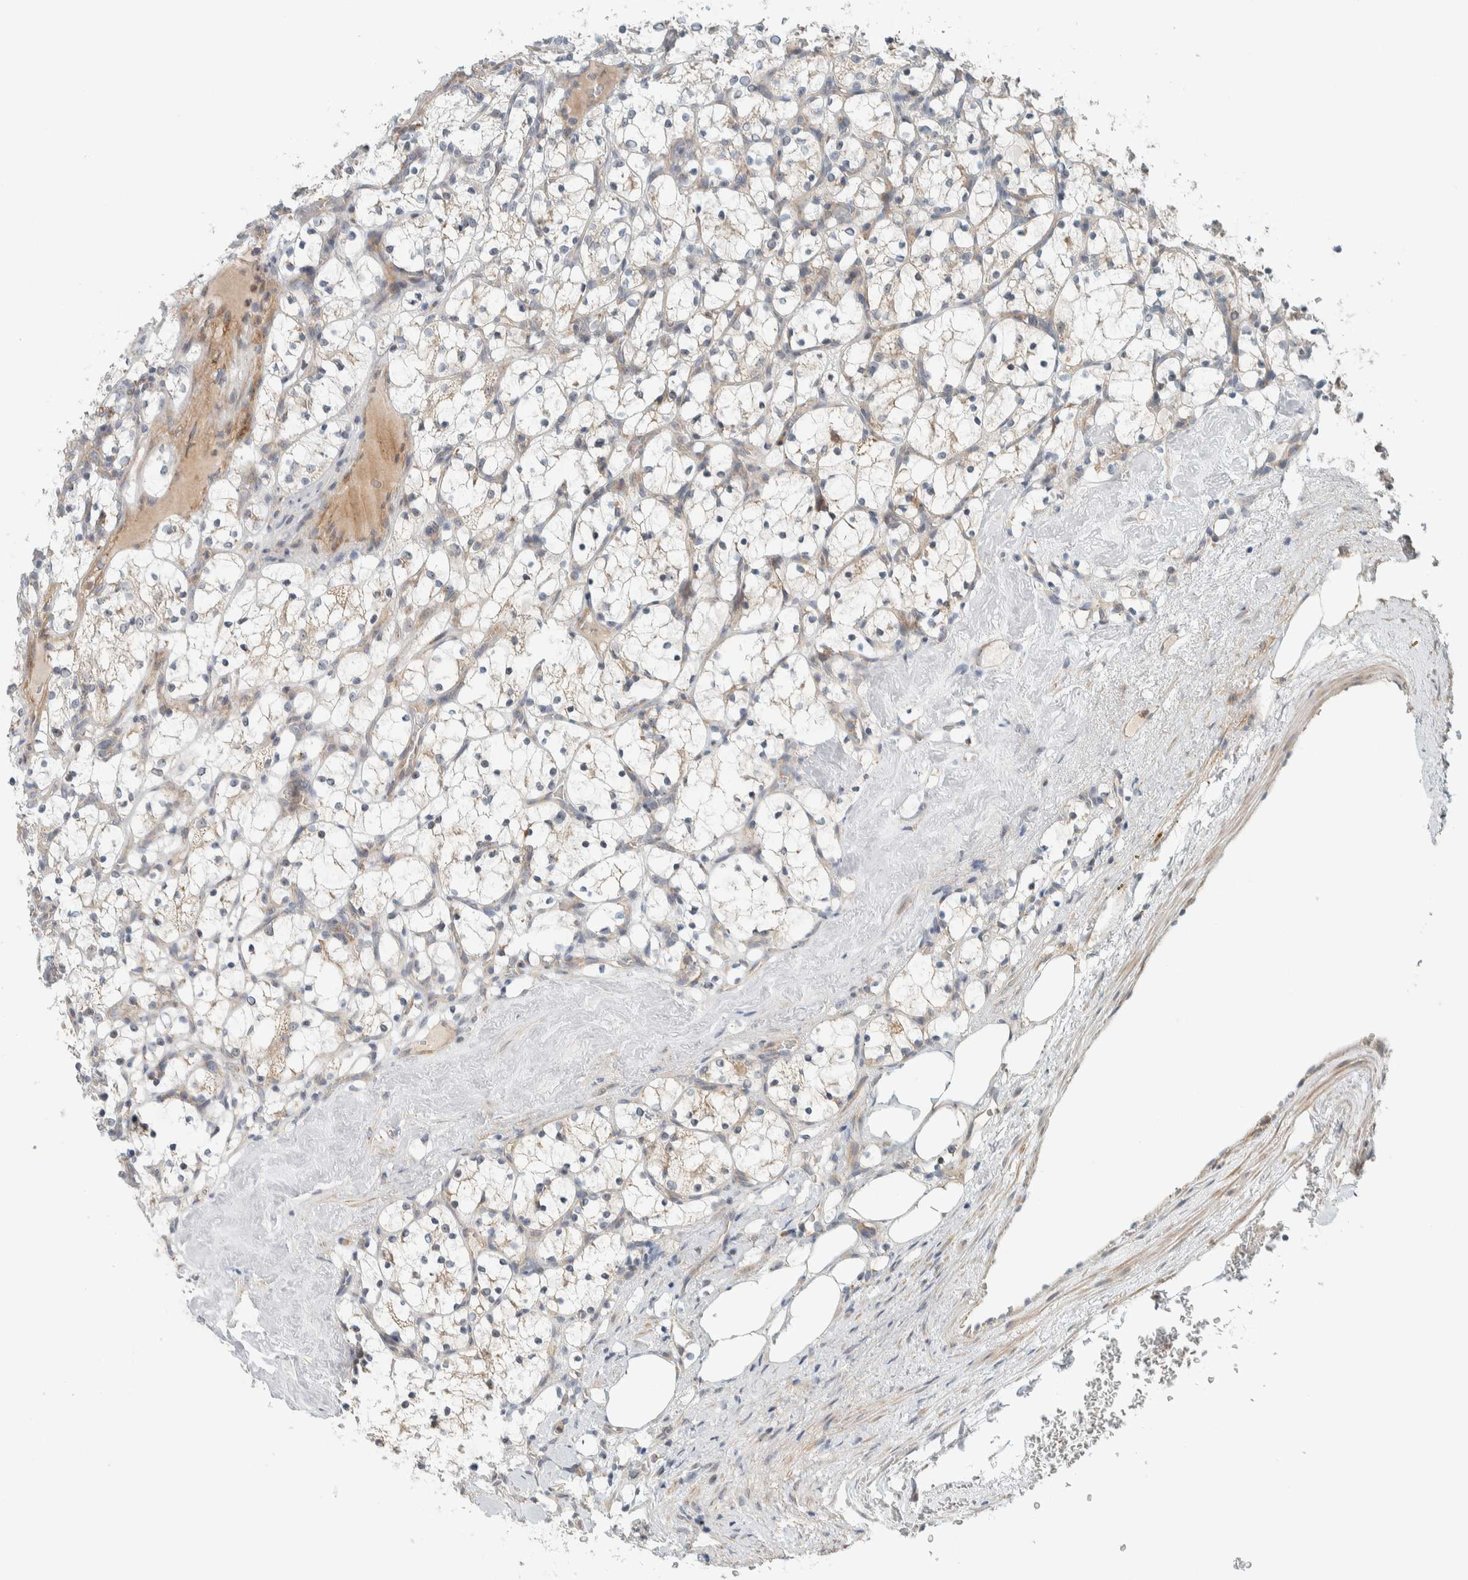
{"staining": {"intensity": "weak", "quantity": "<25%", "location": "cytoplasmic/membranous"}, "tissue": "renal cancer", "cell_type": "Tumor cells", "image_type": "cancer", "snomed": [{"axis": "morphology", "description": "Adenocarcinoma, NOS"}, {"axis": "topography", "description": "Kidney"}], "caption": "IHC image of human renal adenocarcinoma stained for a protein (brown), which reveals no staining in tumor cells.", "gene": "SLFN12L", "patient": {"sex": "female", "age": 69}}